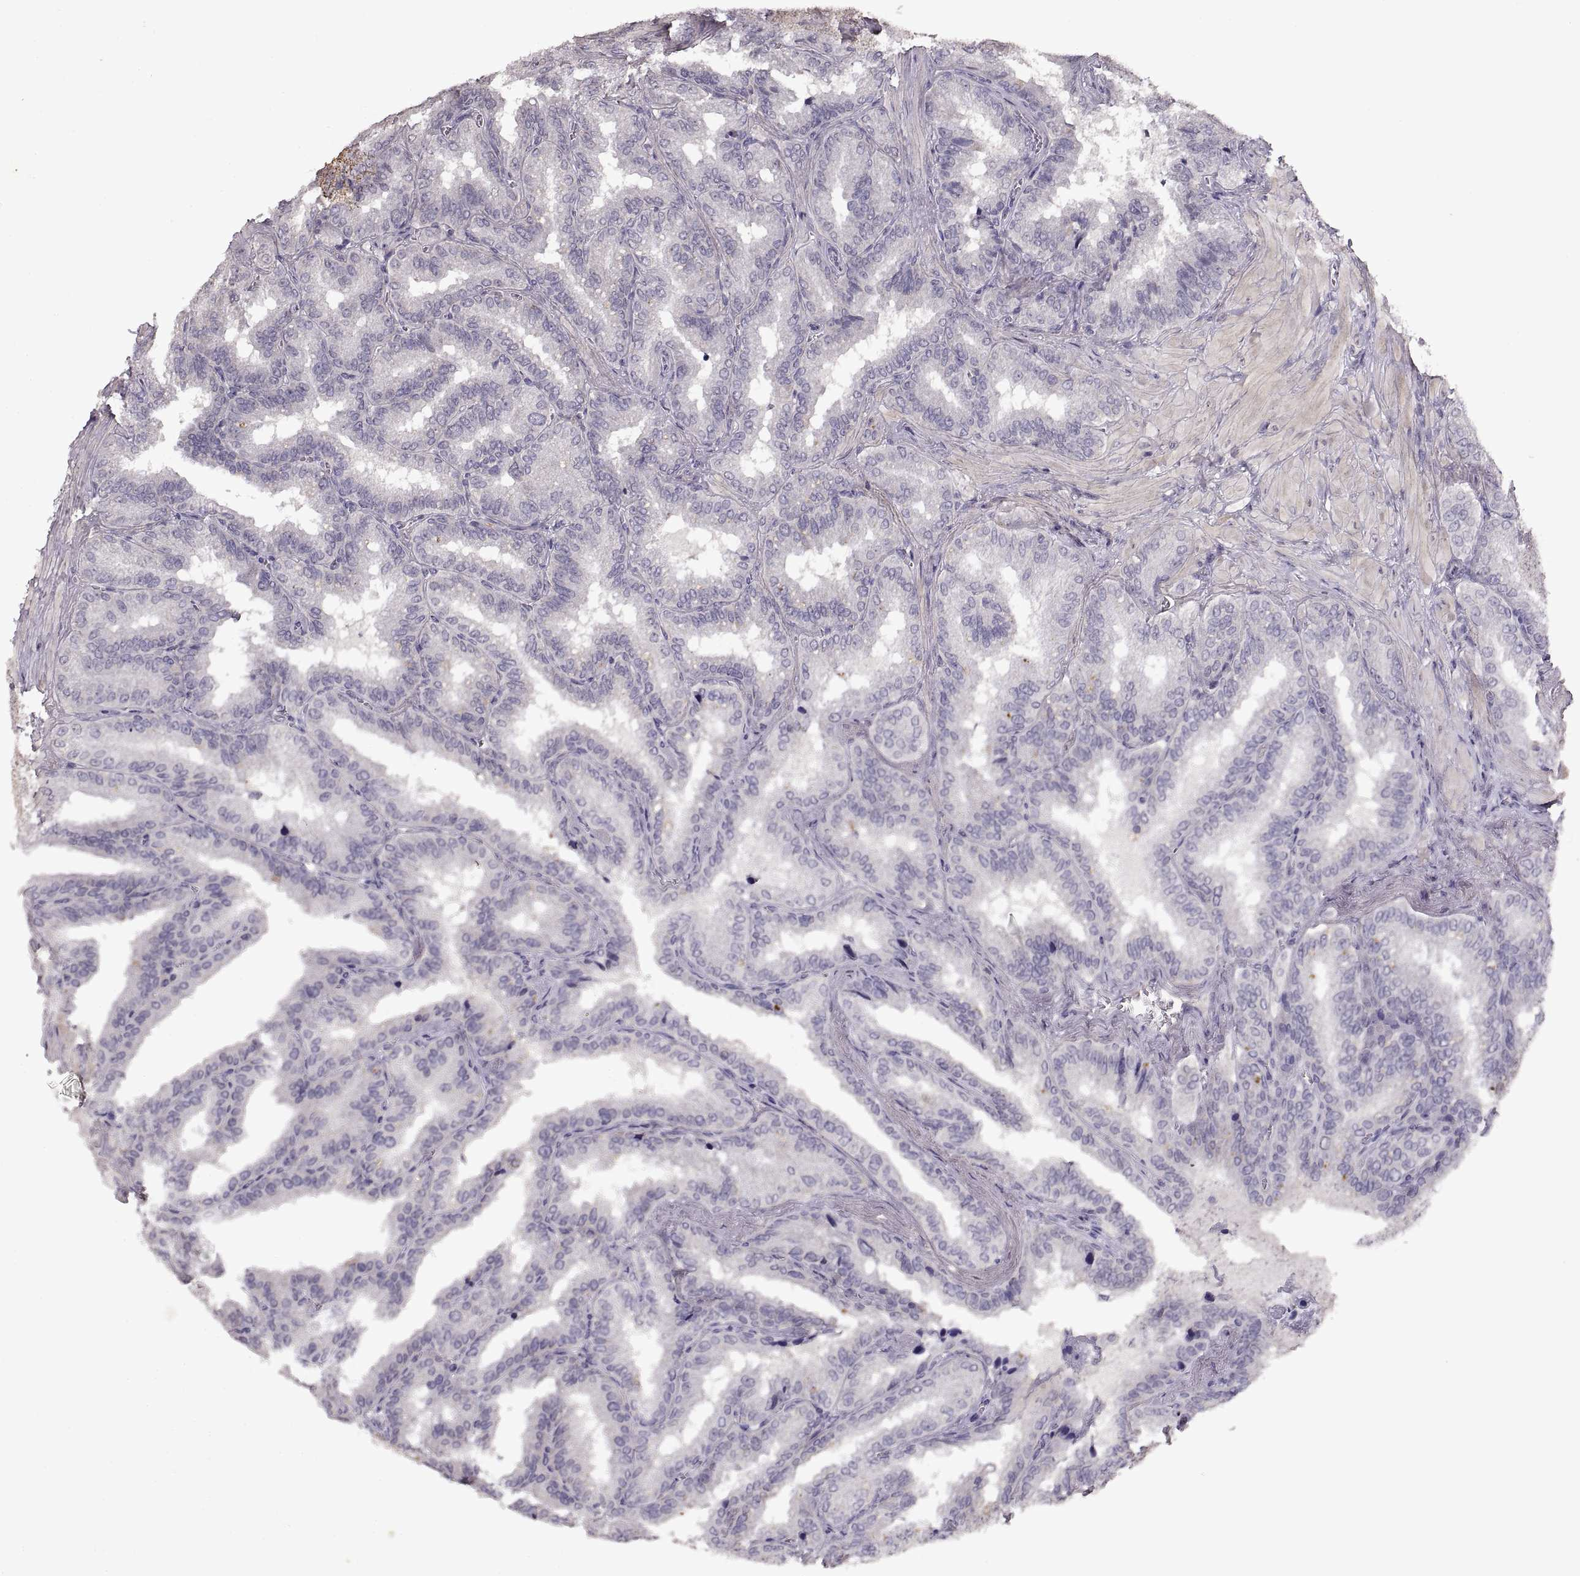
{"staining": {"intensity": "negative", "quantity": "none", "location": "none"}, "tissue": "seminal vesicle", "cell_type": "Glandular cells", "image_type": "normal", "snomed": [{"axis": "morphology", "description": "Normal tissue, NOS"}, {"axis": "topography", "description": "Seminal veicle"}], "caption": "The immunohistochemistry (IHC) micrograph has no significant expression in glandular cells of seminal vesicle. (Immunohistochemistry (ihc), brightfield microscopy, high magnification).", "gene": "ADAM11", "patient": {"sex": "male", "age": 37}}